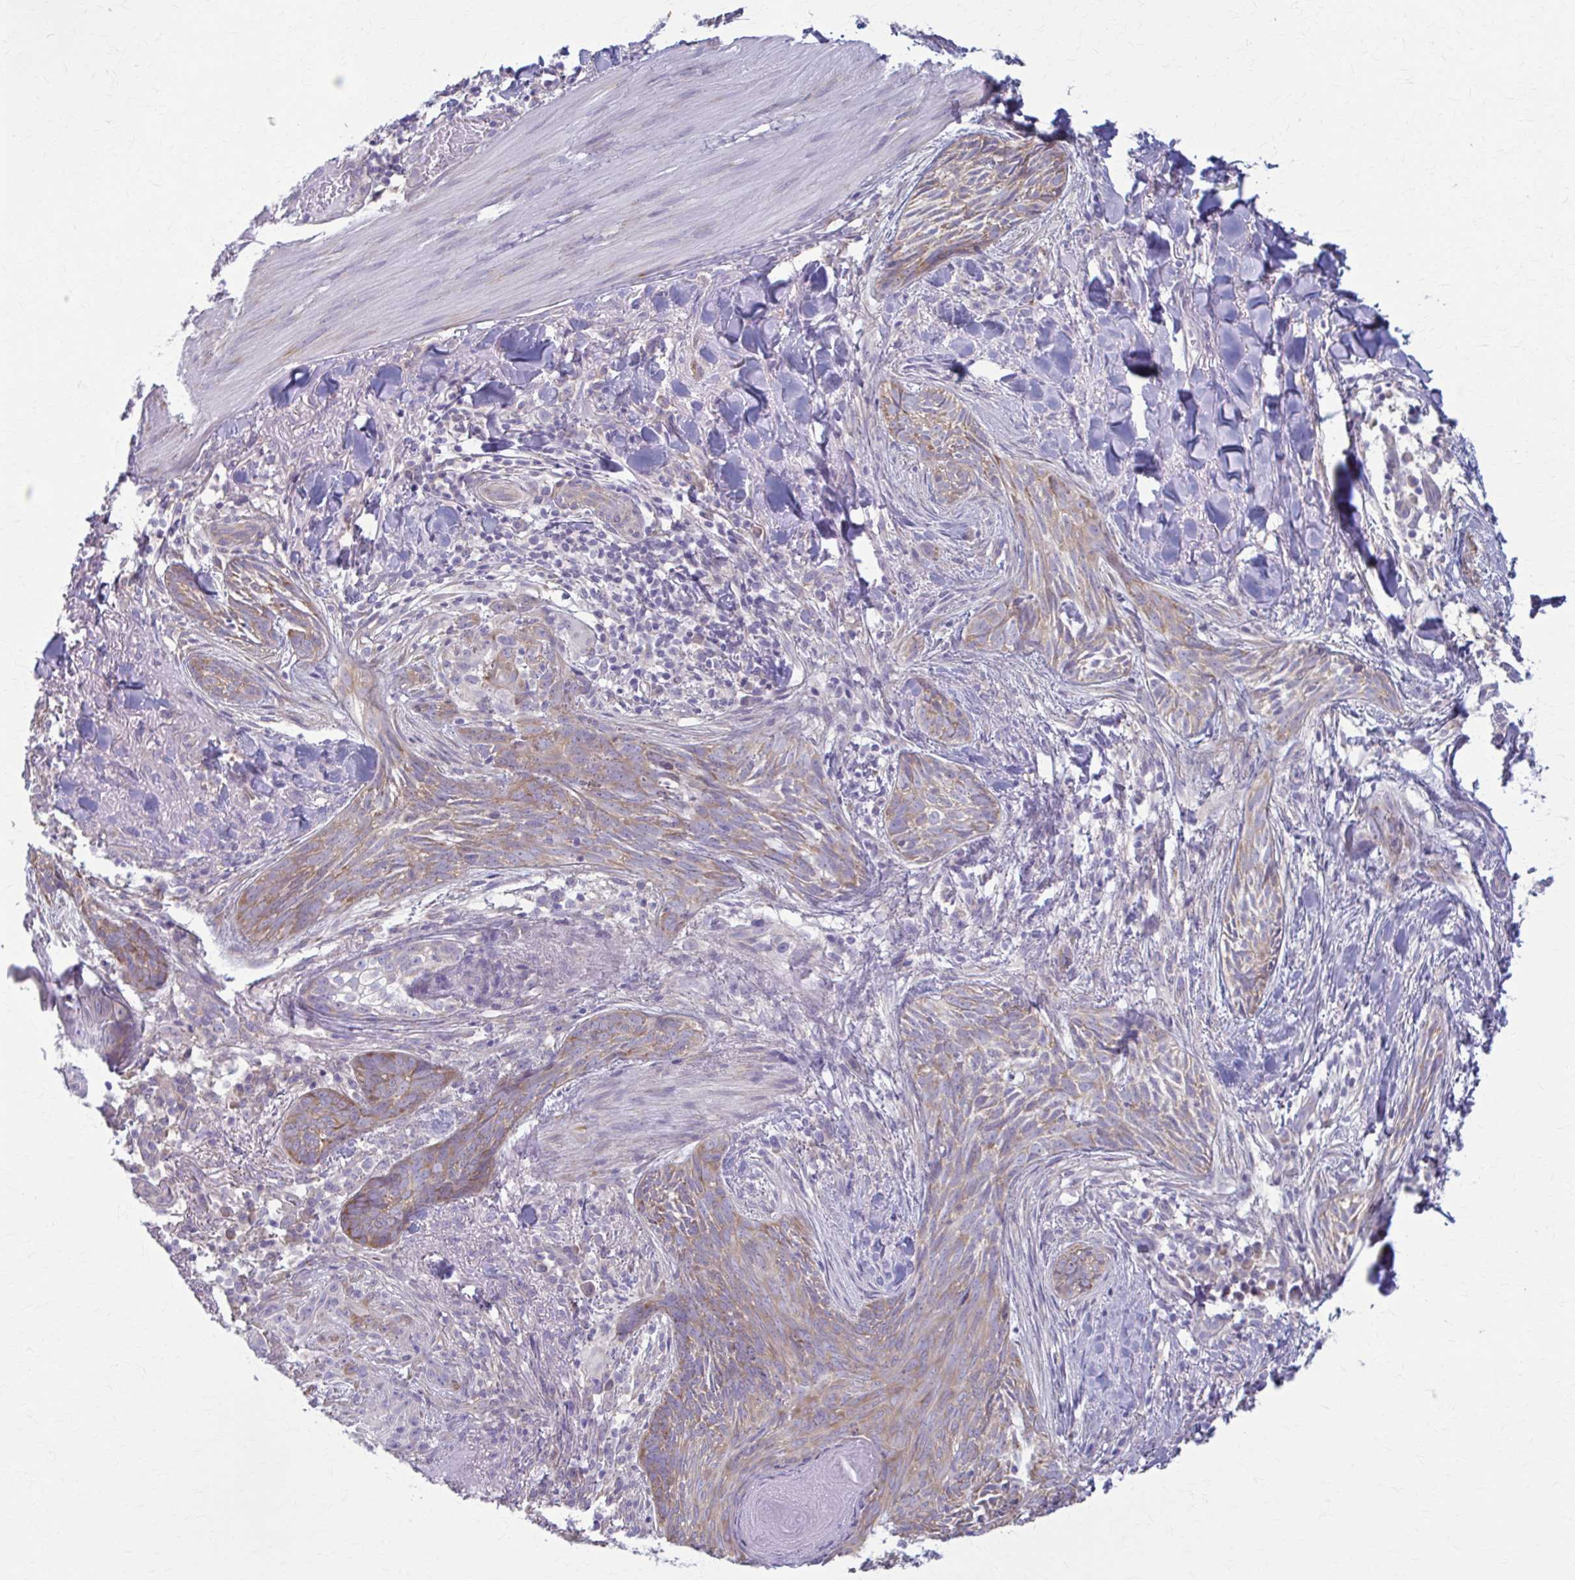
{"staining": {"intensity": "weak", "quantity": ">75%", "location": "cytoplasmic/membranous"}, "tissue": "skin cancer", "cell_type": "Tumor cells", "image_type": "cancer", "snomed": [{"axis": "morphology", "description": "Basal cell carcinoma"}, {"axis": "topography", "description": "Skin"}], "caption": "Immunohistochemical staining of skin basal cell carcinoma demonstrates low levels of weak cytoplasmic/membranous protein expression in approximately >75% of tumor cells.", "gene": "PRKRA", "patient": {"sex": "female", "age": 93}}